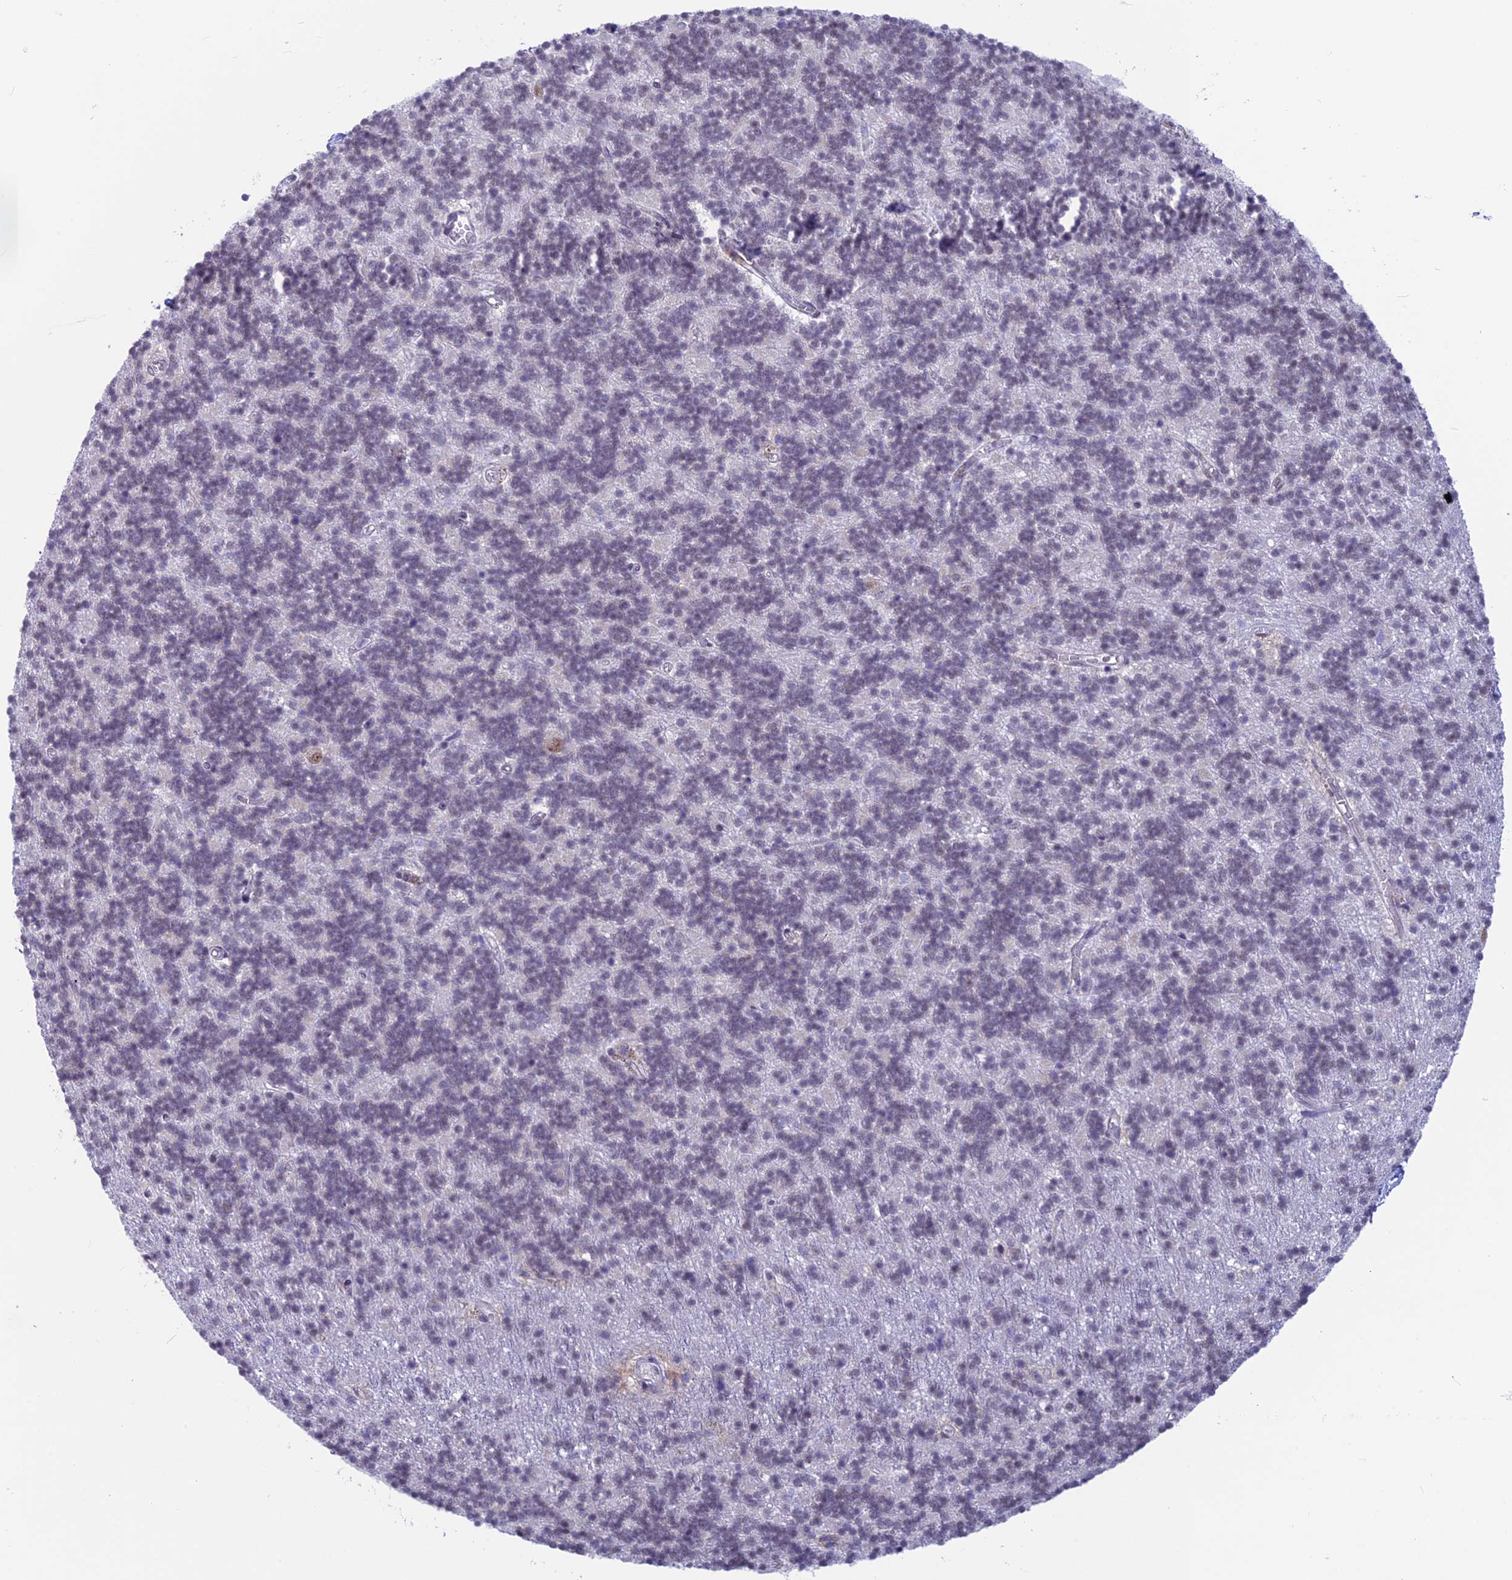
{"staining": {"intensity": "negative", "quantity": "none", "location": "none"}, "tissue": "cerebellum", "cell_type": "Cells in granular layer", "image_type": "normal", "snomed": [{"axis": "morphology", "description": "Normal tissue, NOS"}, {"axis": "topography", "description": "Cerebellum"}], "caption": "Protein analysis of unremarkable cerebellum shows no significant expression in cells in granular layer. (Brightfield microscopy of DAB immunohistochemistry at high magnification).", "gene": "SRSF5", "patient": {"sex": "male", "age": 54}}